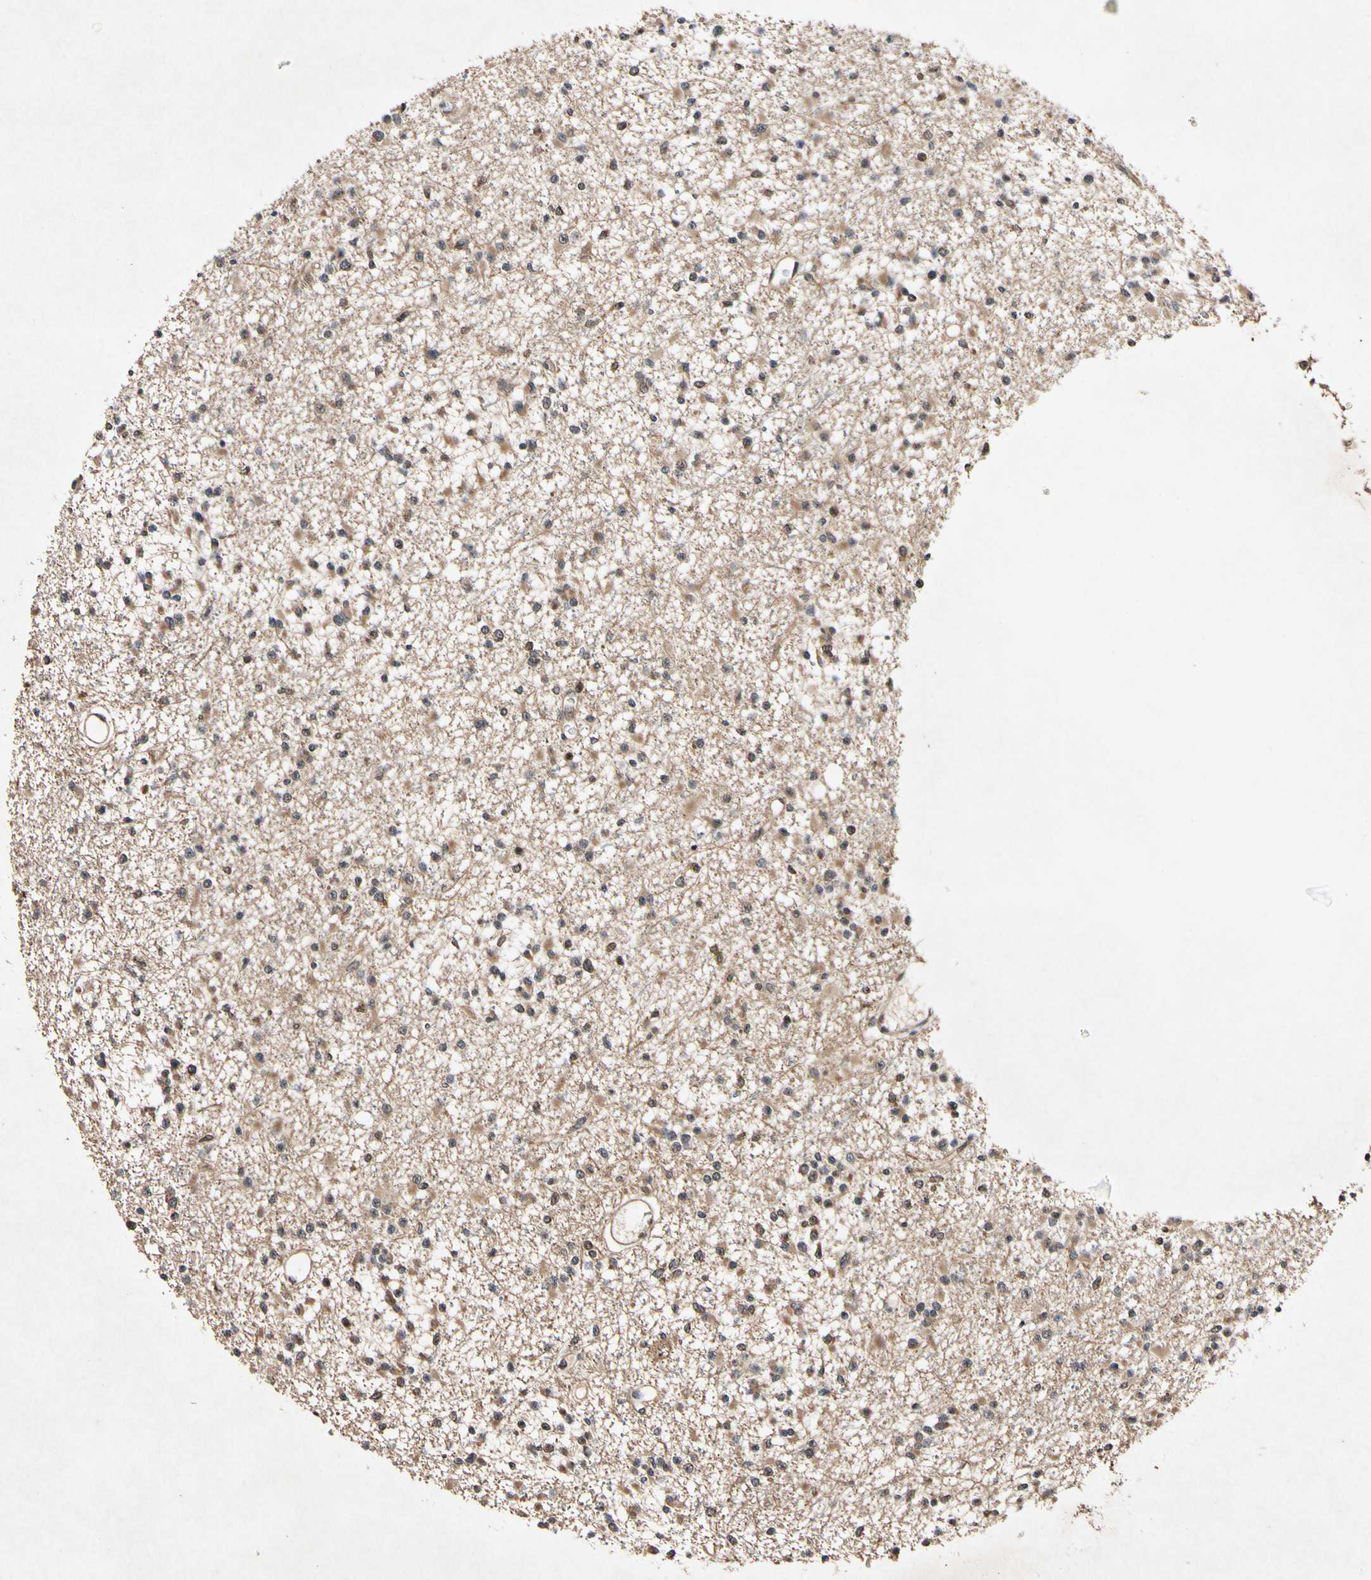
{"staining": {"intensity": "moderate", "quantity": ">75%", "location": "cytoplasmic/membranous,nuclear"}, "tissue": "glioma", "cell_type": "Tumor cells", "image_type": "cancer", "snomed": [{"axis": "morphology", "description": "Glioma, malignant, Low grade"}, {"axis": "topography", "description": "Brain"}], "caption": "Tumor cells show moderate cytoplasmic/membranous and nuclear positivity in about >75% of cells in glioma.", "gene": "CSNK1E", "patient": {"sex": "female", "age": 22}}